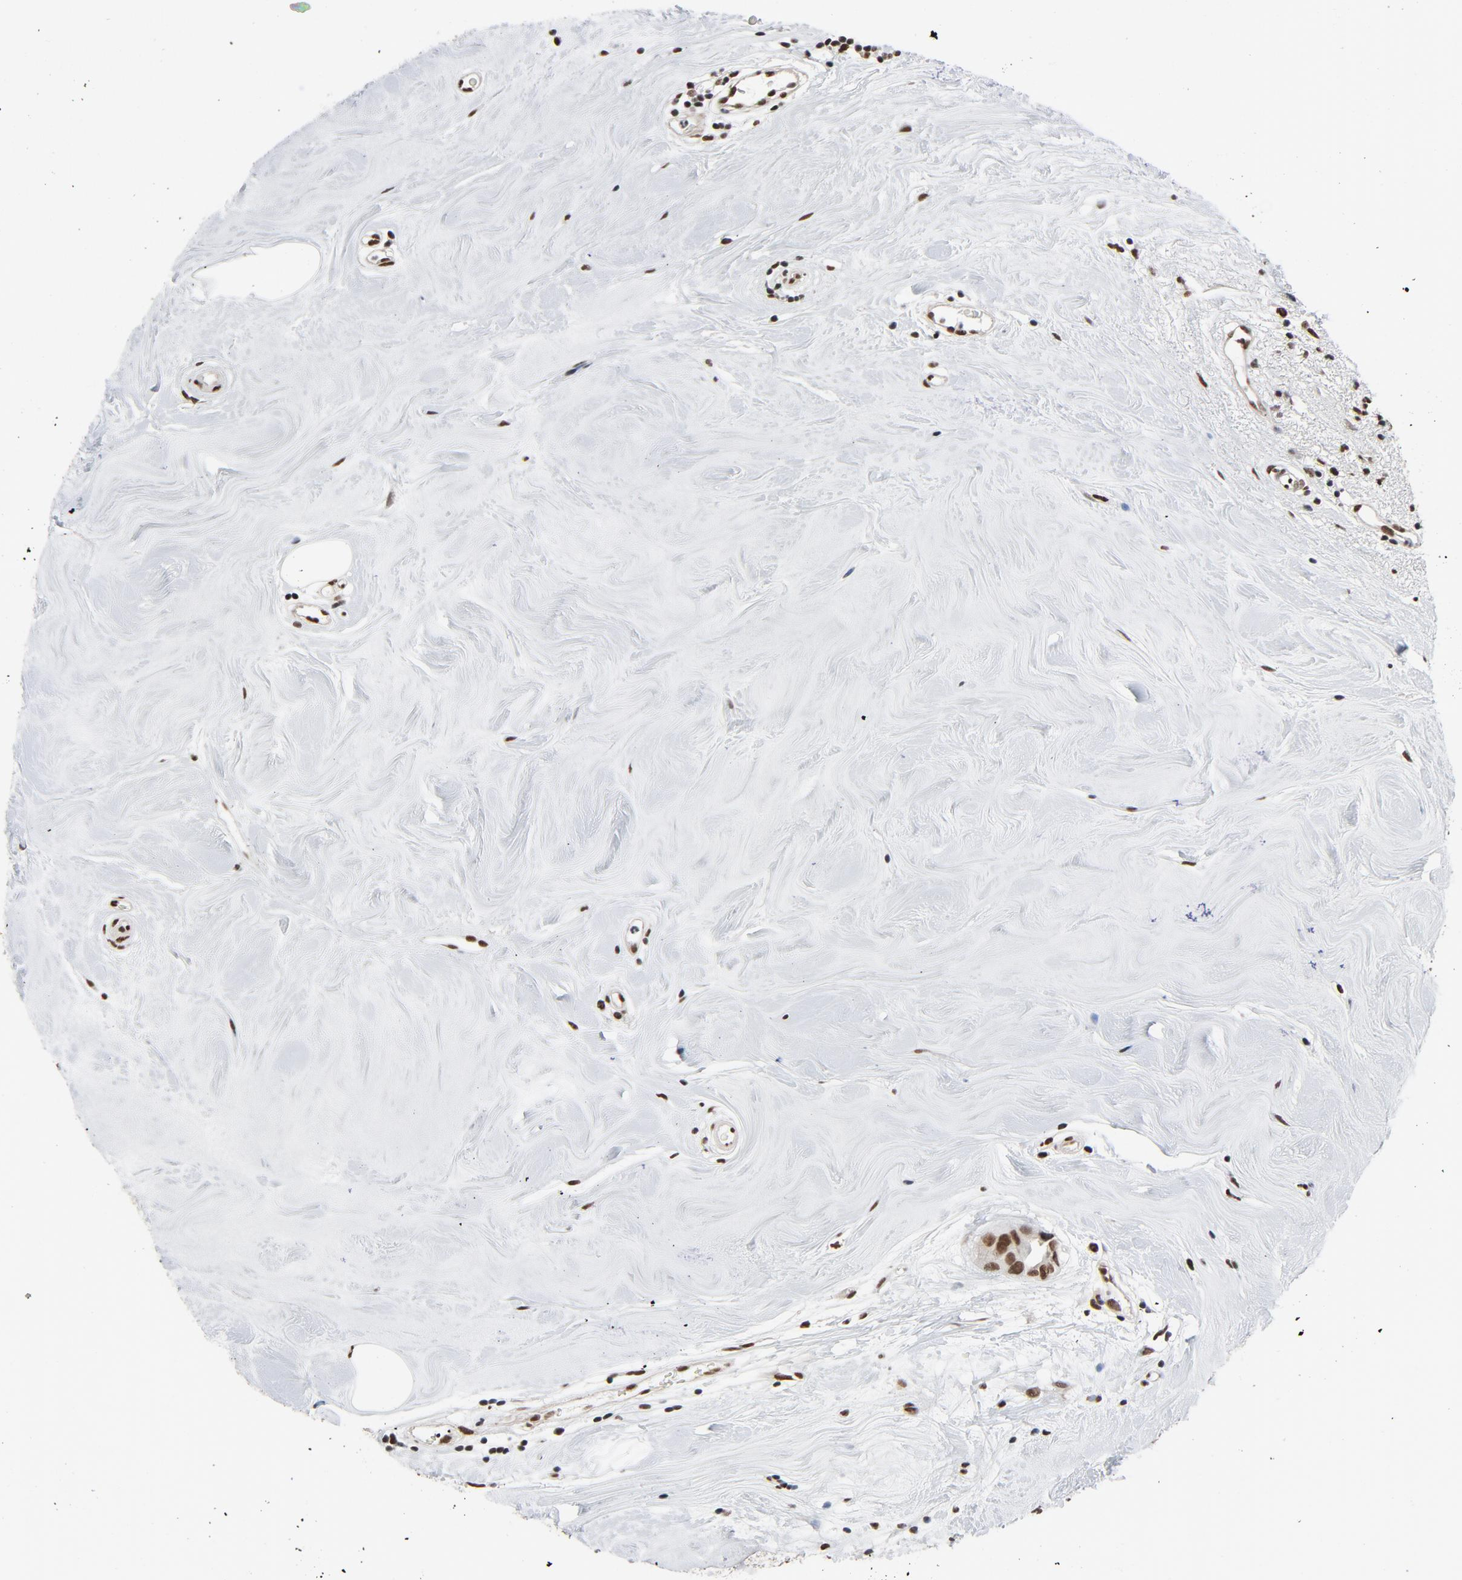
{"staining": {"intensity": "moderate", "quantity": ">75%", "location": "nuclear"}, "tissue": "breast cancer", "cell_type": "Tumor cells", "image_type": "cancer", "snomed": [{"axis": "morphology", "description": "Duct carcinoma"}, {"axis": "topography", "description": "Breast"}], "caption": "Tumor cells demonstrate medium levels of moderate nuclear expression in approximately >75% of cells in human breast cancer (intraductal carcinoma).", "gene": "MRE11", "patient": {"sex": "female", "age": 40}}